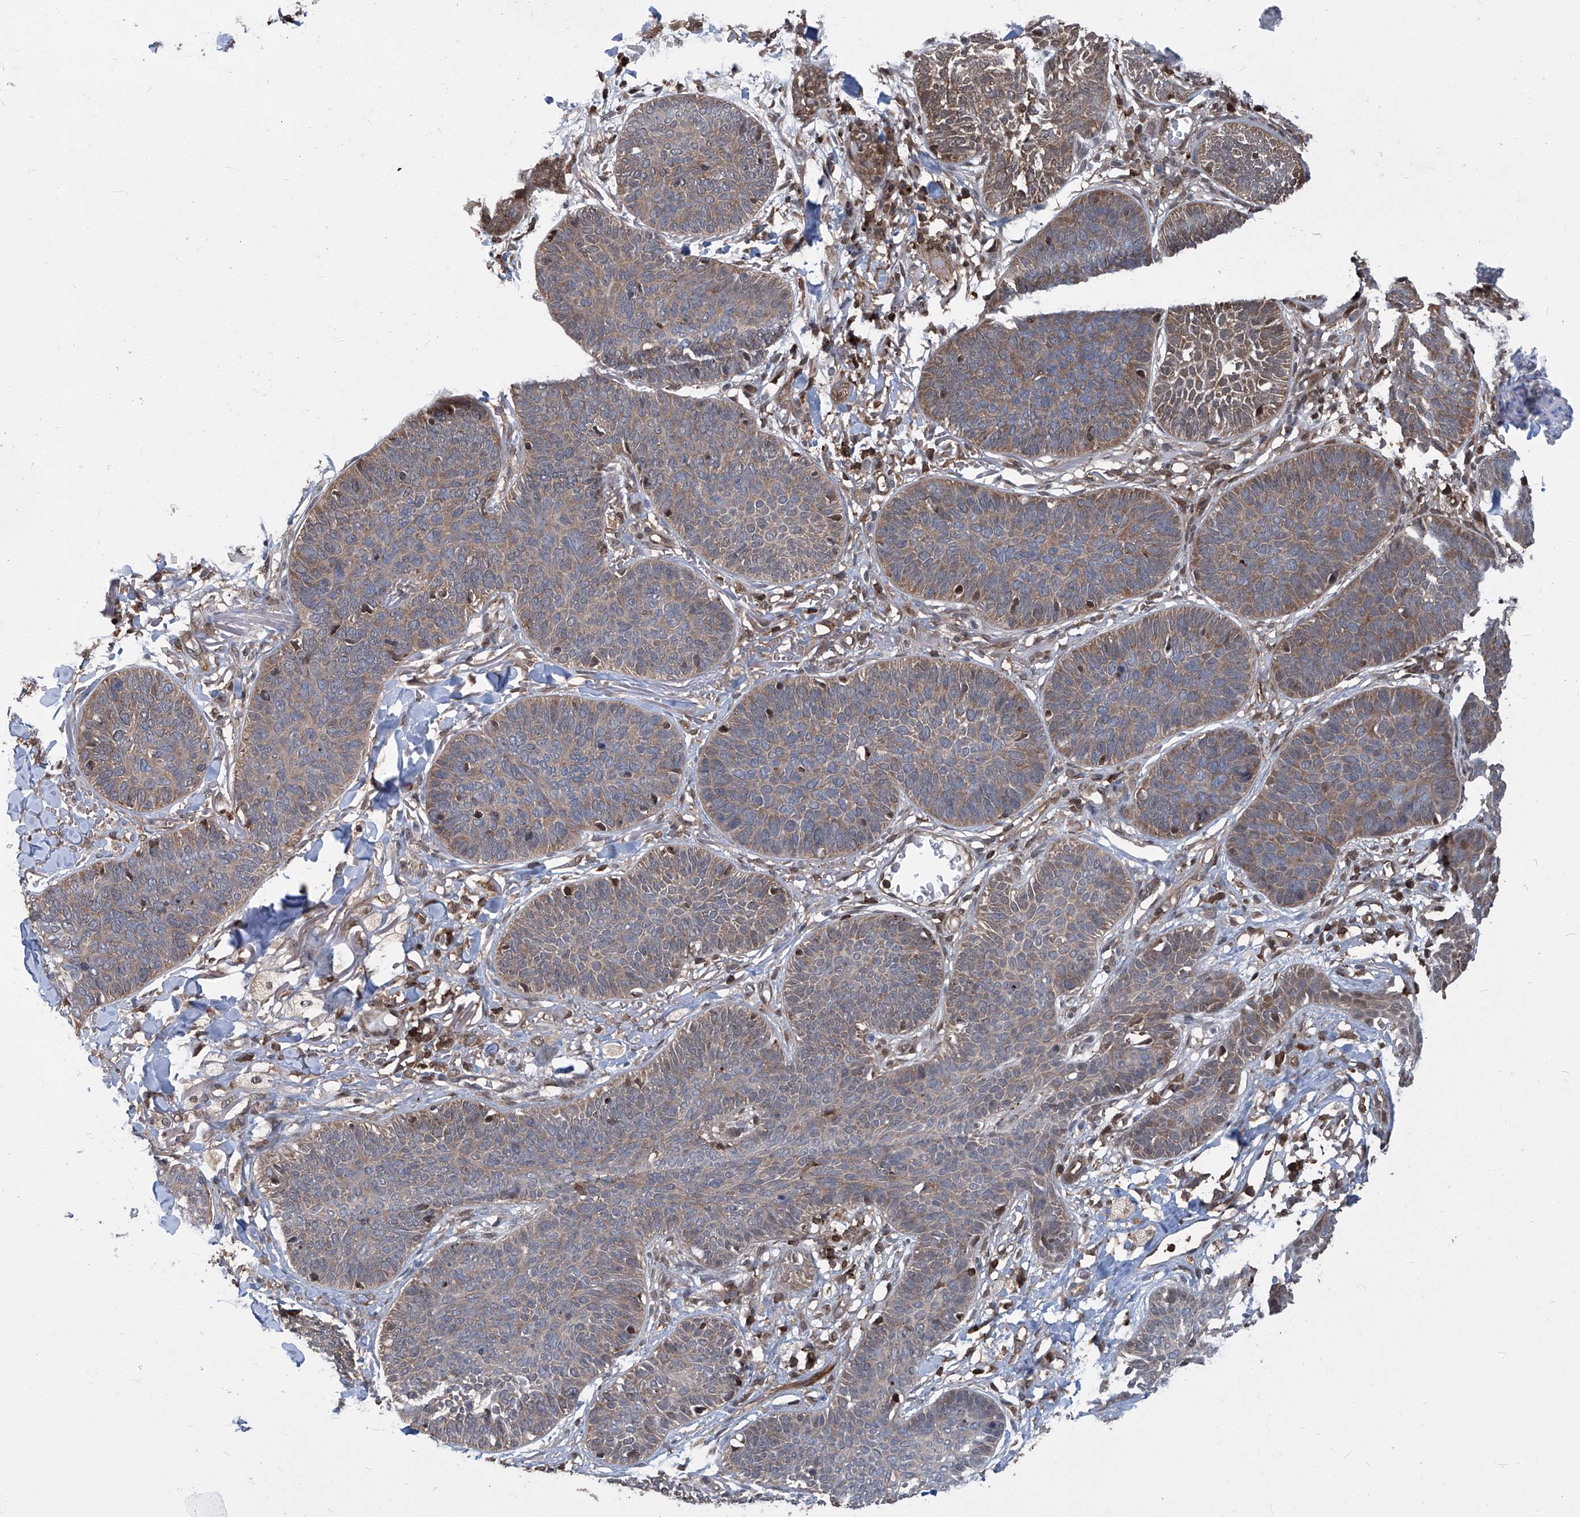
{"staining": {"intensity": "weak", "quantity": "25%-75%", "location": "cytoplasmic/membranous"}, "tissue": "skin cancer", "cell_type": "Tumor cells", "image_type": "cancer", "snomed": [{"axis": "morphology", "description": "Basal cell carcinoma"}, {"axis": "topography", "description": "Skin"}], "caption": "This is an image of immunohistochemistry staining of skin cancer, which shows weak staining in the cytoplasmic/membranous of tumor cells.", "gene": "PSMB1", "patient": {"sex": "male", "age": 85}}